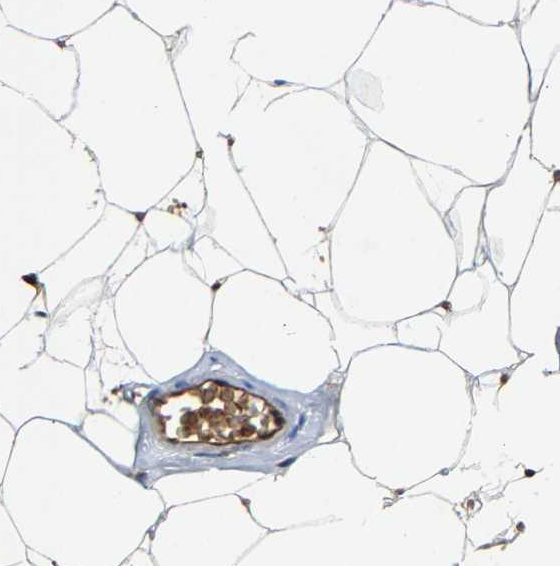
{"staining": {"intensity": "weak", "quantity": ">75%", "location": "cytoplasmic/membranous"}, "tissue": "adipose tissue", "cell_type": "Adipocytes", "image_type": "normal", "snomed": [{"axis": "morphology", "description": "Normal tissue, NOS"}, {"axis": "topography", "description": "Breast"}, {"axis": "topography", "description": "Soft tissue"}], "caption": "Brown immunohistochemical staining in unremarkable human adipose tissue shows weak cytoplasmic/membranous expression in about >75% of adipocytes.", "gene": "GIMAP7", "patient": {"sex": "female", "age": 75}}